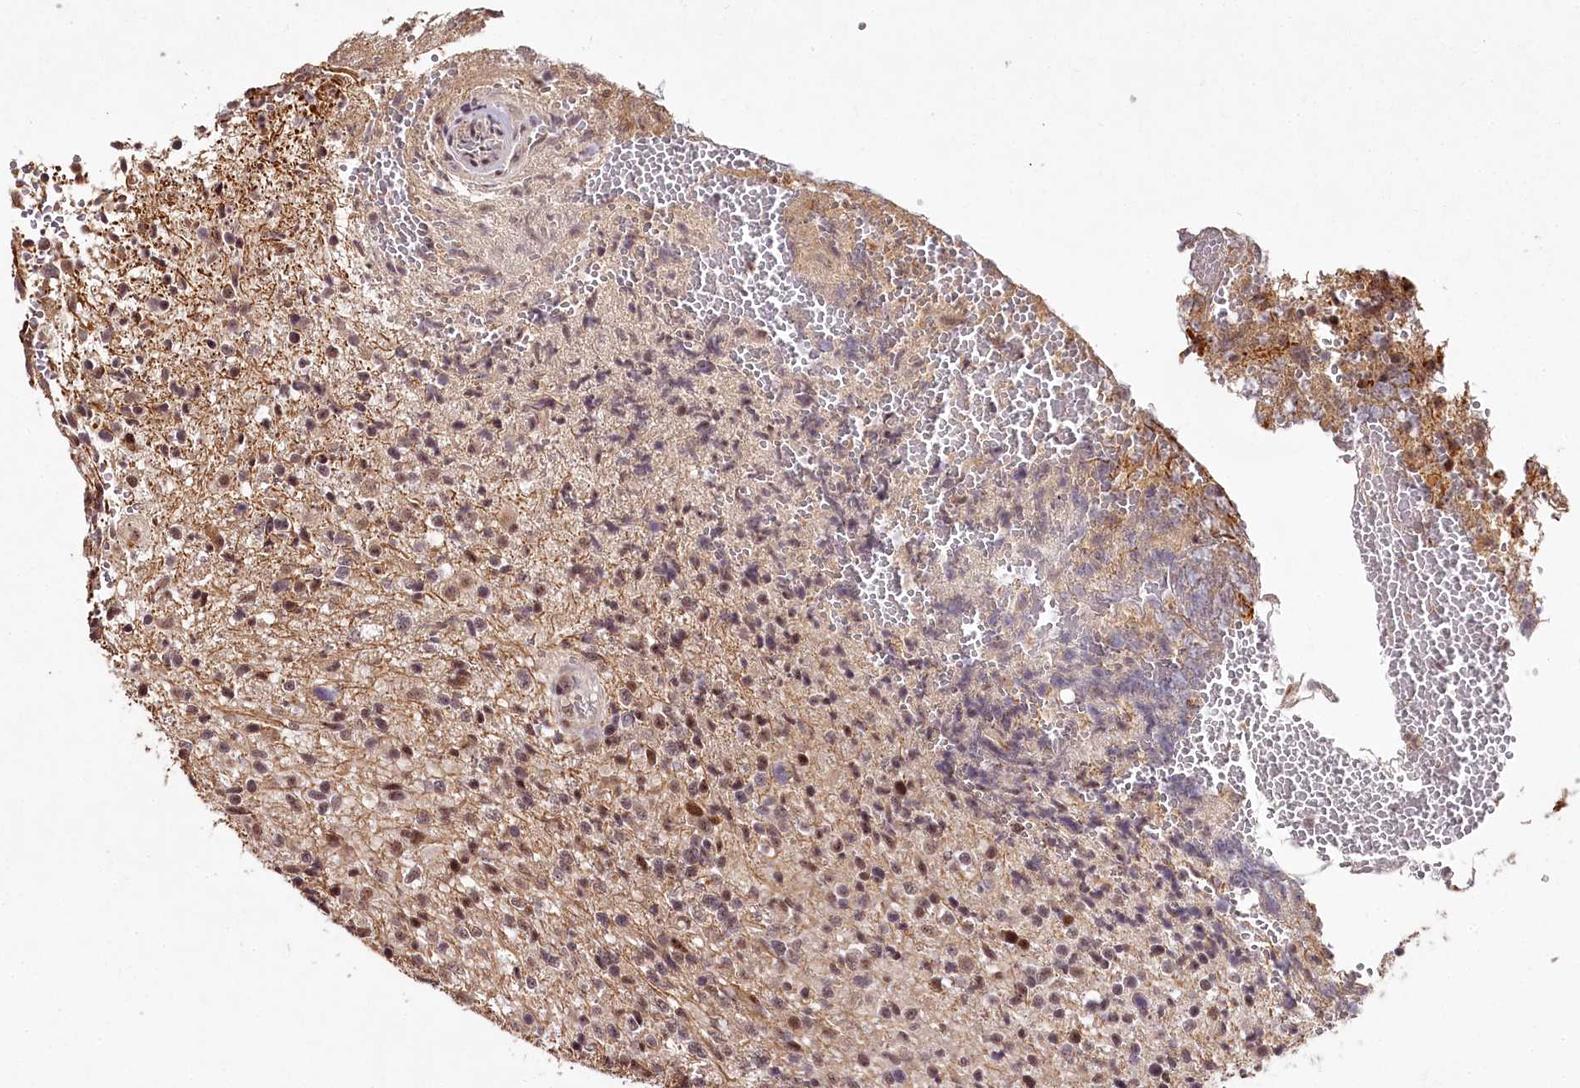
{"staining": {"intensity": "moderate", "quantity": "25%-75%", "location": "nuclear"}, "tissue": "glioma", "cell_type": "Tumor cells", "image_type": "cancer", "snomed": [{"axis": "morphology", "description": "Glioma, malignant, High grade"}, {"axis": "topography", "description": "Brain"}], "caption": "The image exhibits staining of malignant glioma (high-grade), revealing moderate nuclear protein positivity (brown color) within tumor cells.", "gene": "MAML3", "patient": {"sex": "male", "age": 56}}